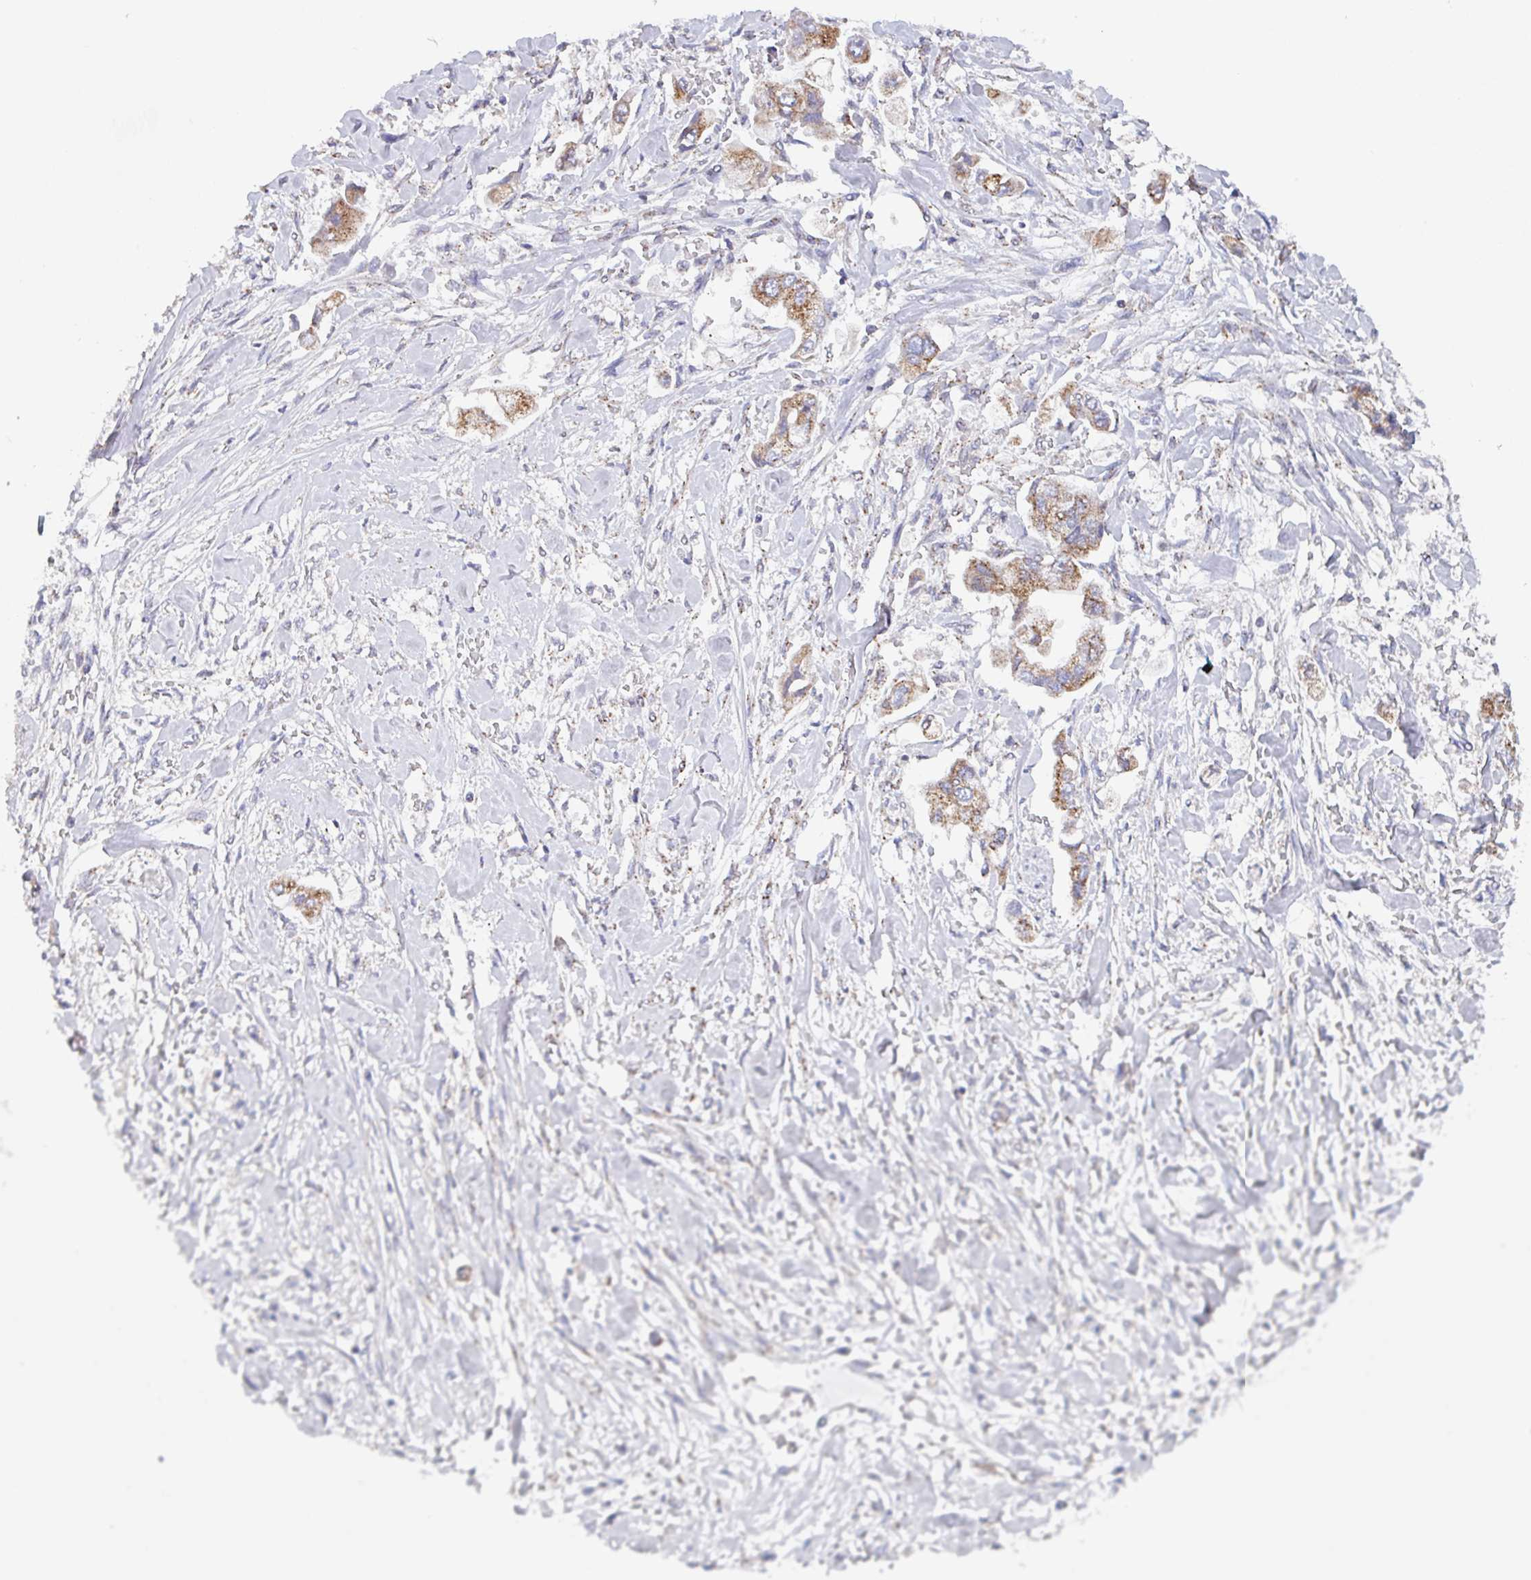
{"staining": {"intensity": "moderate", "quantity": ">75%", "location": "cytoplasmic/membranous"}, "tissue": "stomach cancer", "cell_type": "Tumor cells", "image_type": "cancer", "snomed": [{"axis": "morphology", "description": "Adenocarcinoma, NOS"}, {"axis": "topography", "description": "Stomach"}], "caption": "Immunohistochemical staining of stomach cancer (adenocarcinoma) demonstrates medium levels of moderate cytoplasmic/membranous protein staining in approximately >75% of tumor cells.", "gene": "PROSER3", "patient": {"sex": "male", "age": 62}}